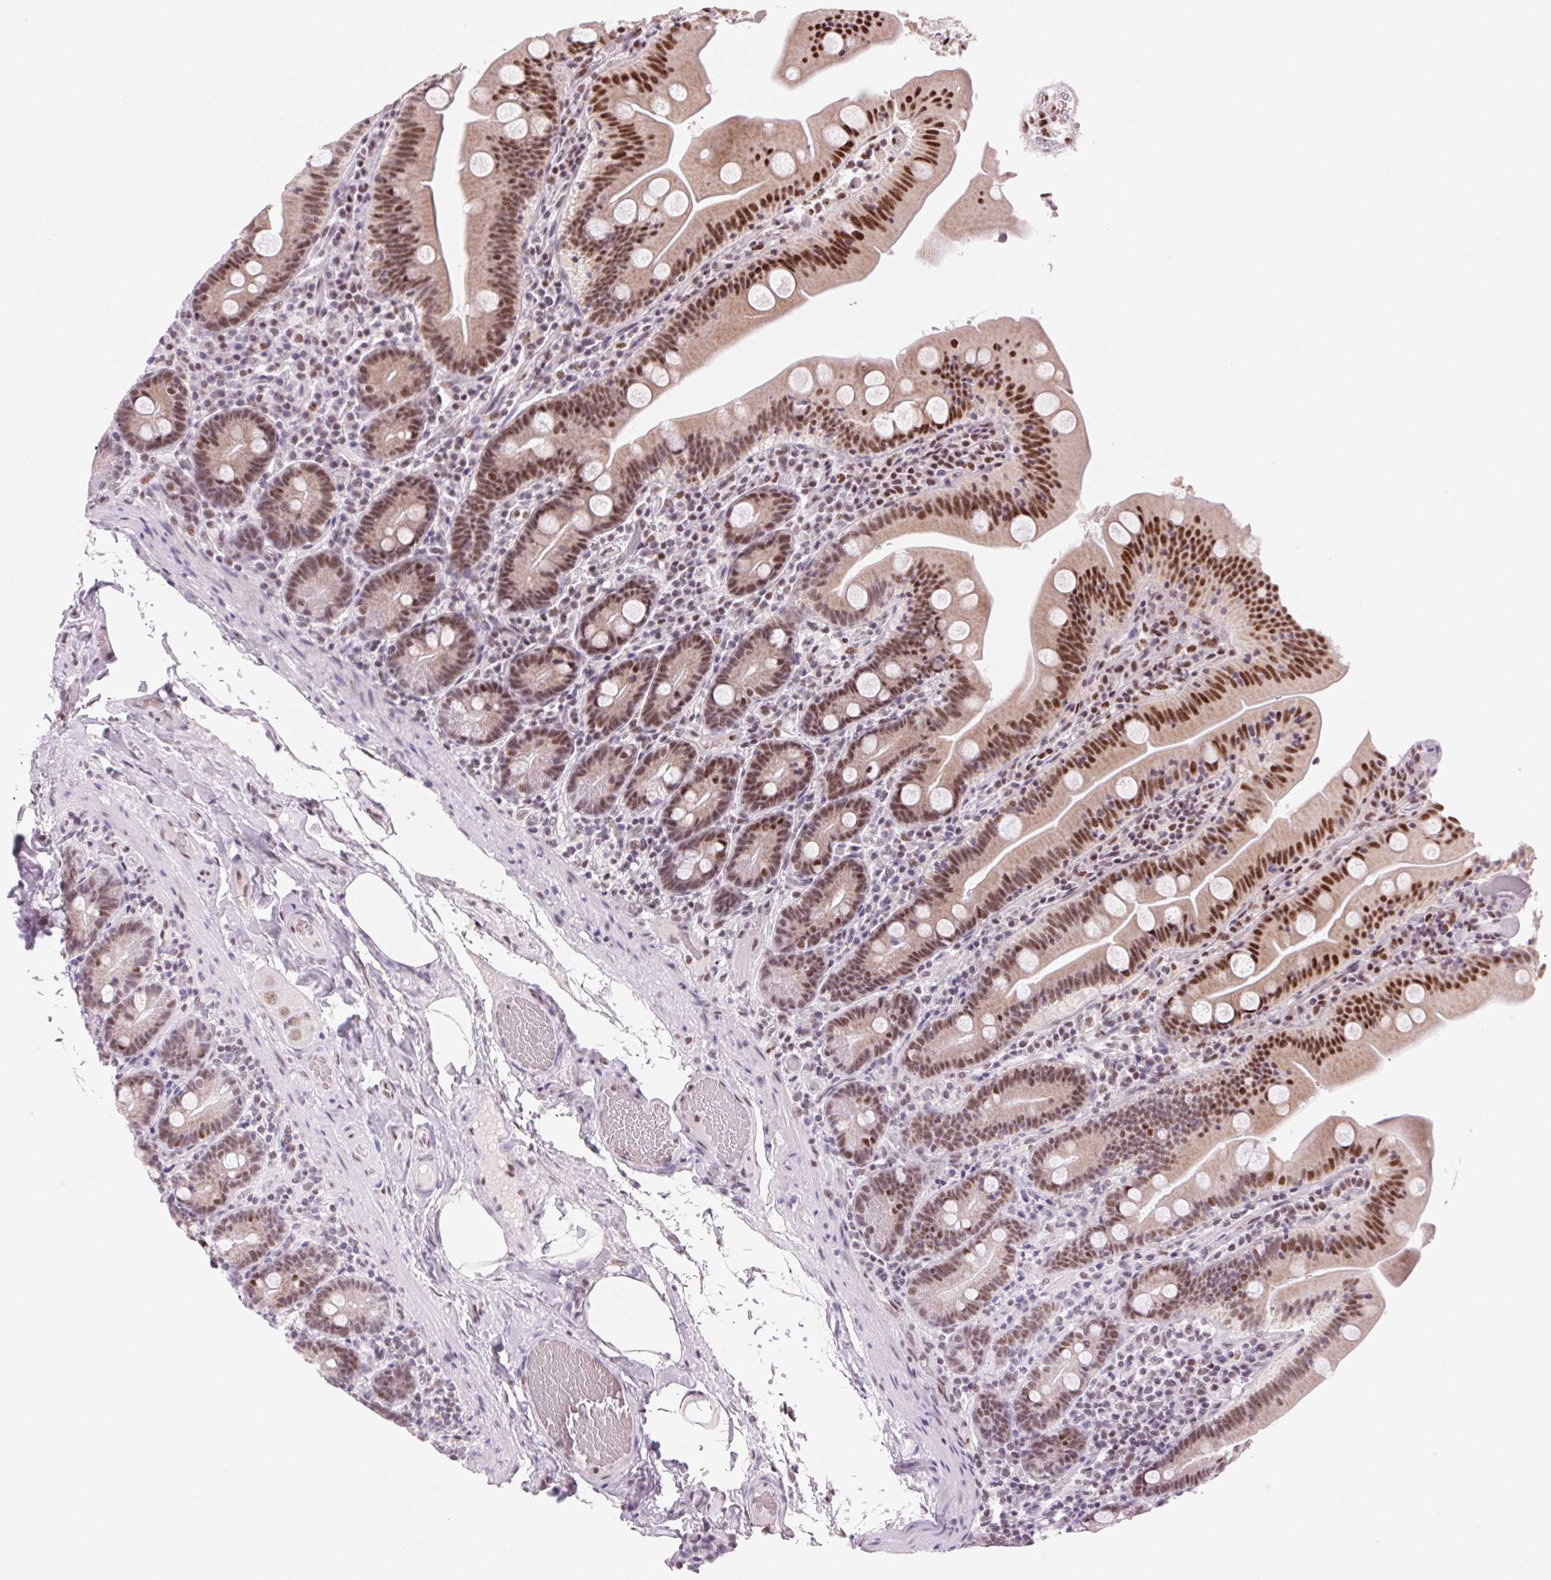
{"staining": {"intensity": "moderate", "quantity": ">75%", "location": "cytoplasmic/membranous,nuclear"}, "tissue": "small intestine", "cell_type": "Glandular cells", "image_type": "normal", "snomed": [{"axis": "morphology", "description": "Normal tissue, NOS"}, {"axis": "topography", "description": "Small intestine"}], "caption": "A brown stain shows moderate cytoplasmic/membranous,nuclear expression of a protein in glandular cells of unremarkable human small intestine.", "gene": "DPPA5", "patient": {"sex": "male", "age": 37}}